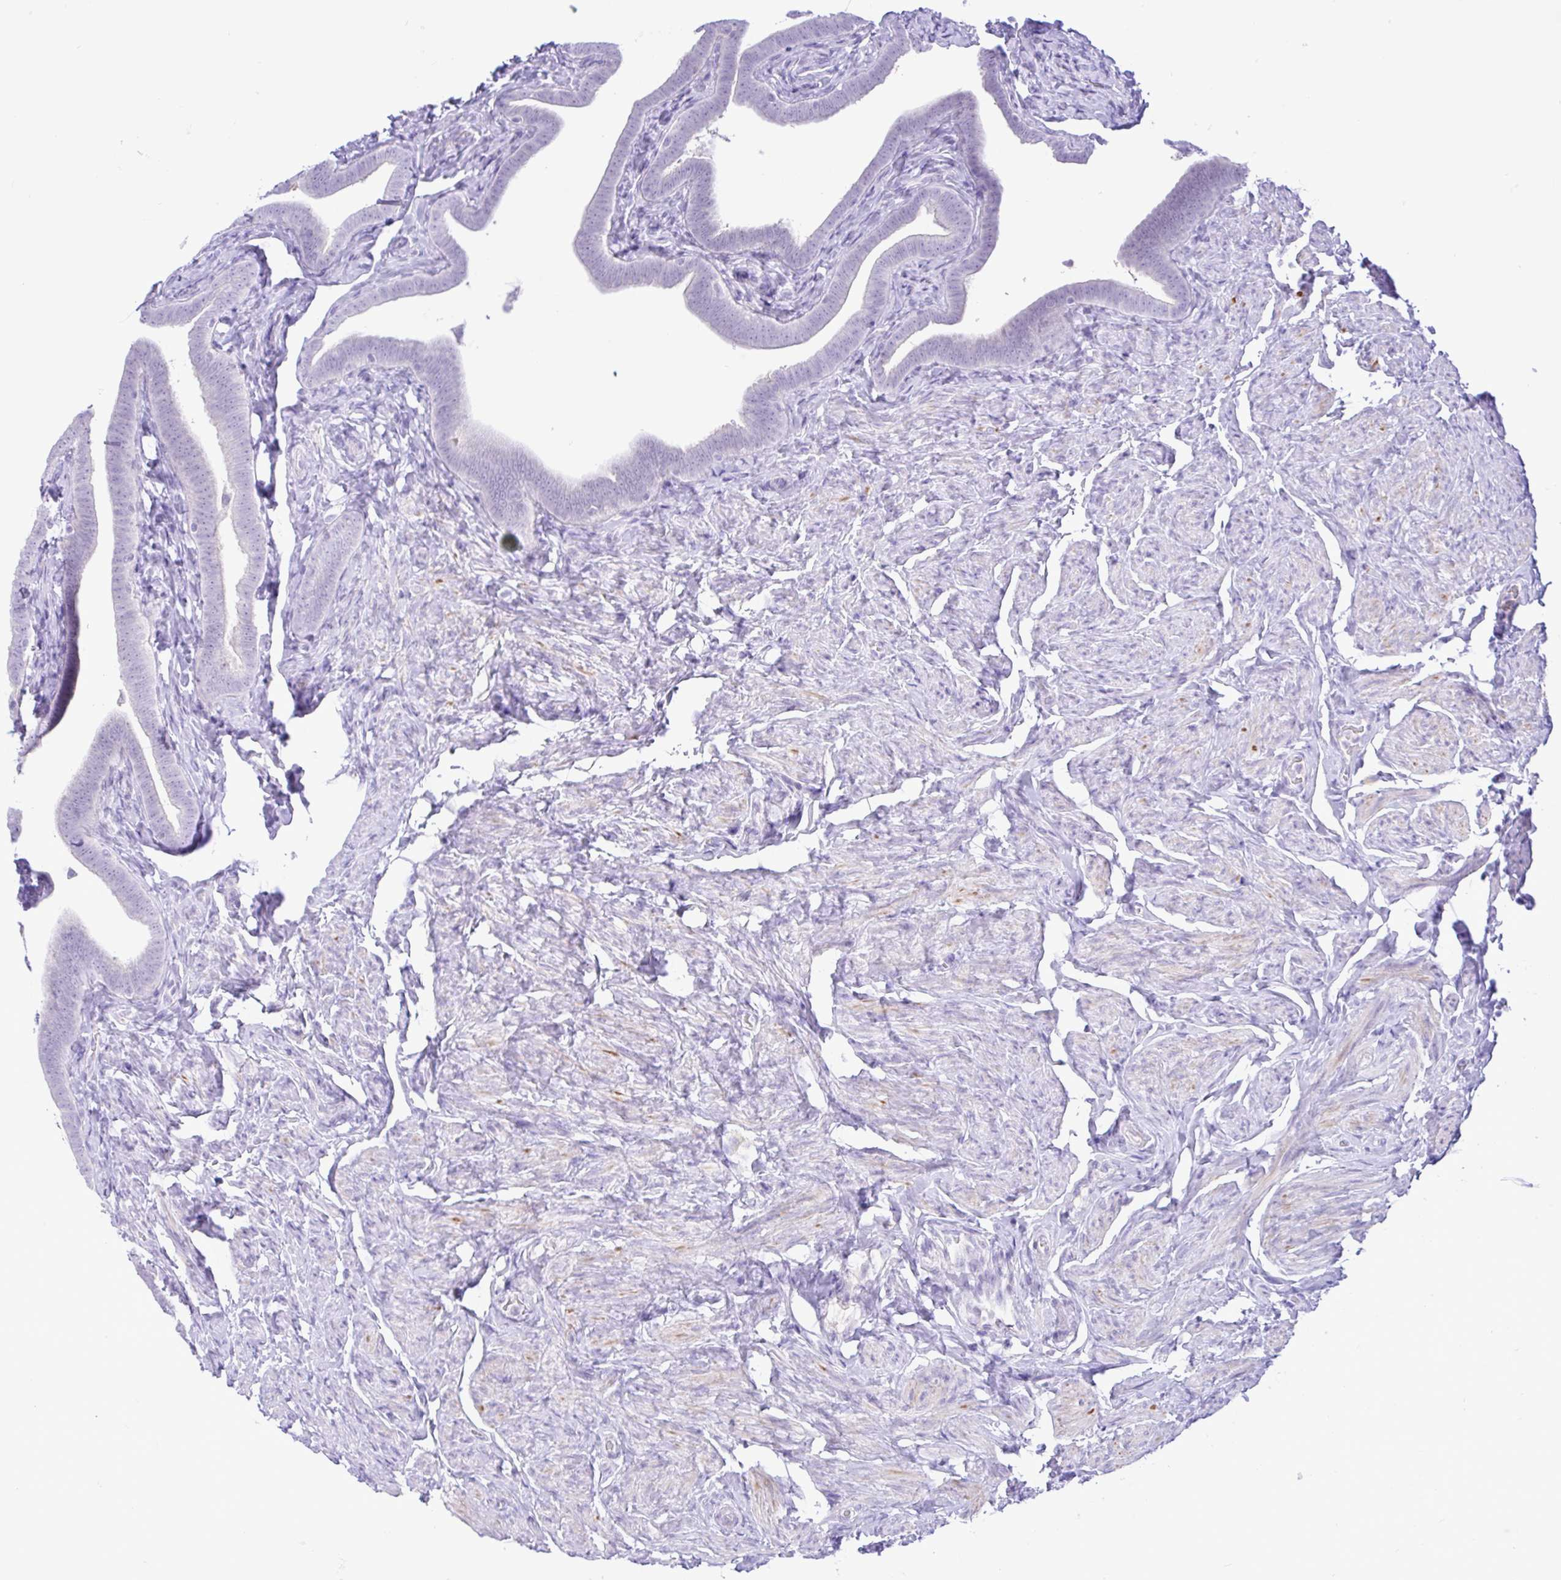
{"staining": {"intensity": "negative", "quantity": "none", "location": "none"}, "tissue": "fallopian tube", "cell_type": "Glandular cells", "image_type": "normal", "snomed": [{"axis": "morphology", "description": "Normal tissue, NOS"}, {"axis": "topography", "description": "Fallopian tube"}], "caption": "DAB (3,3'-diaminobenzidine) immunohistochemical staining of unremarkable human fallopian tube displays no significant staining in glandular cells.", "gene": "ZNF101", "patient": {"sex": "female", "age": 69}}